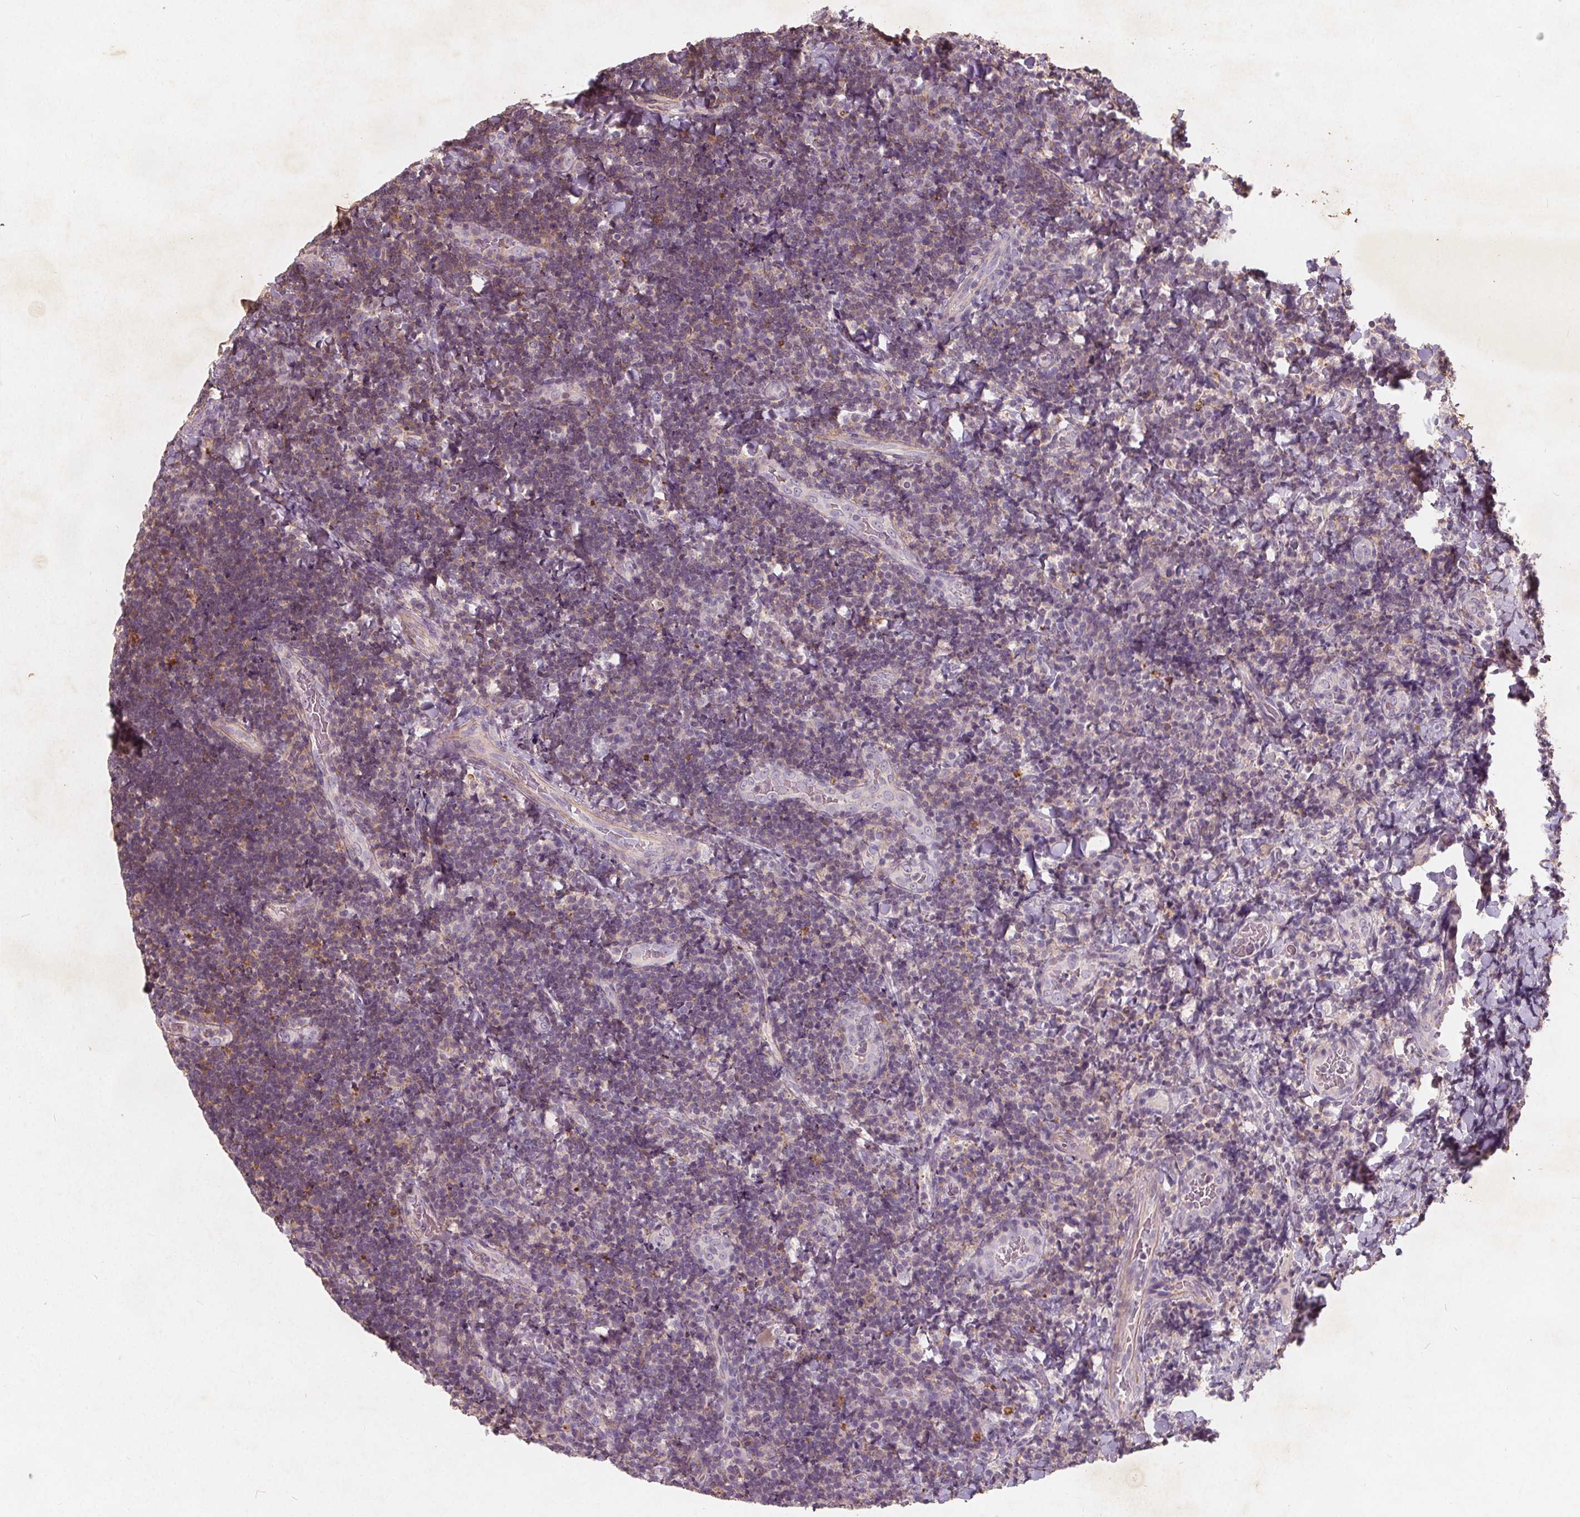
{"staining": {"intensity": "negative", "quantity": "none", "location": "none"}, "tissue": "tonsil", "cell_type": "Germinal center cells", "image_type": "normal", "snomed": [{"axis": "morphology", "description": "Normal tissue, NOS"}, {"axis": "topography", "description": "Tonsil"}], "caption": "High power microscopy photomicrograph of an immunohistochemistry histopathology image of benign tonsil, revealing no significant expression in germinal center cells.", "gene": "C19orf84", "patient": {"sex": "male", "age": 17}}